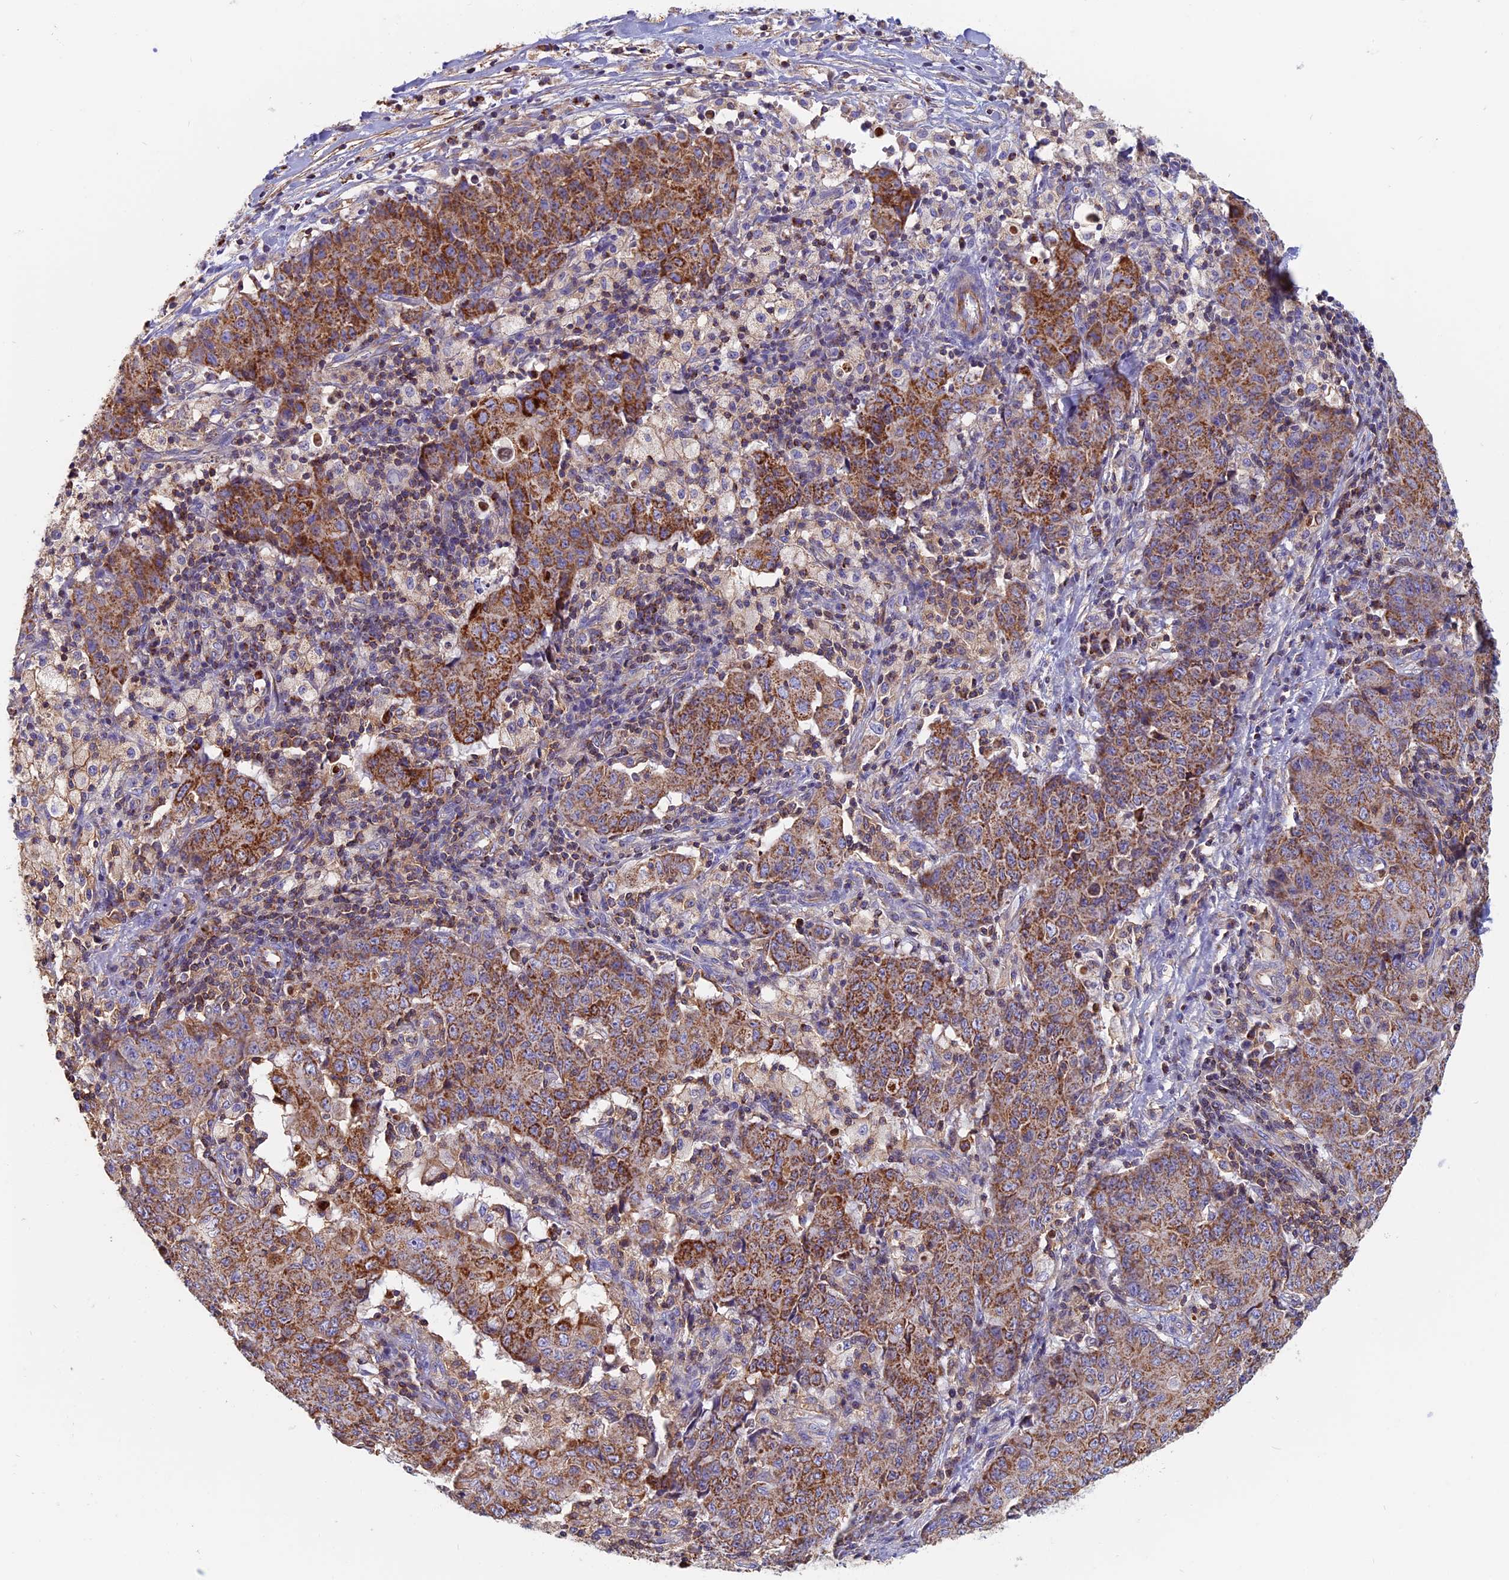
{"staining": {"intensity": "moderate", "quantity": ">75%", "location": "cytoplasmic/membranous"}, "tissue": "ovarian cancer", "cell_type": "Tumor cells", "image_type": "cancer", "snomed": [{"axis": "morphology", "description": "Carcinoma, endometroid"}, {"axis": "topography", "description": "Ovary"}], "caption": "Ovarian cancer stained with a protein marker exhibits moderate staining in tumor cells.", "gene": "HSD17B8", "patient": {"sex": "female", "age": 42}}